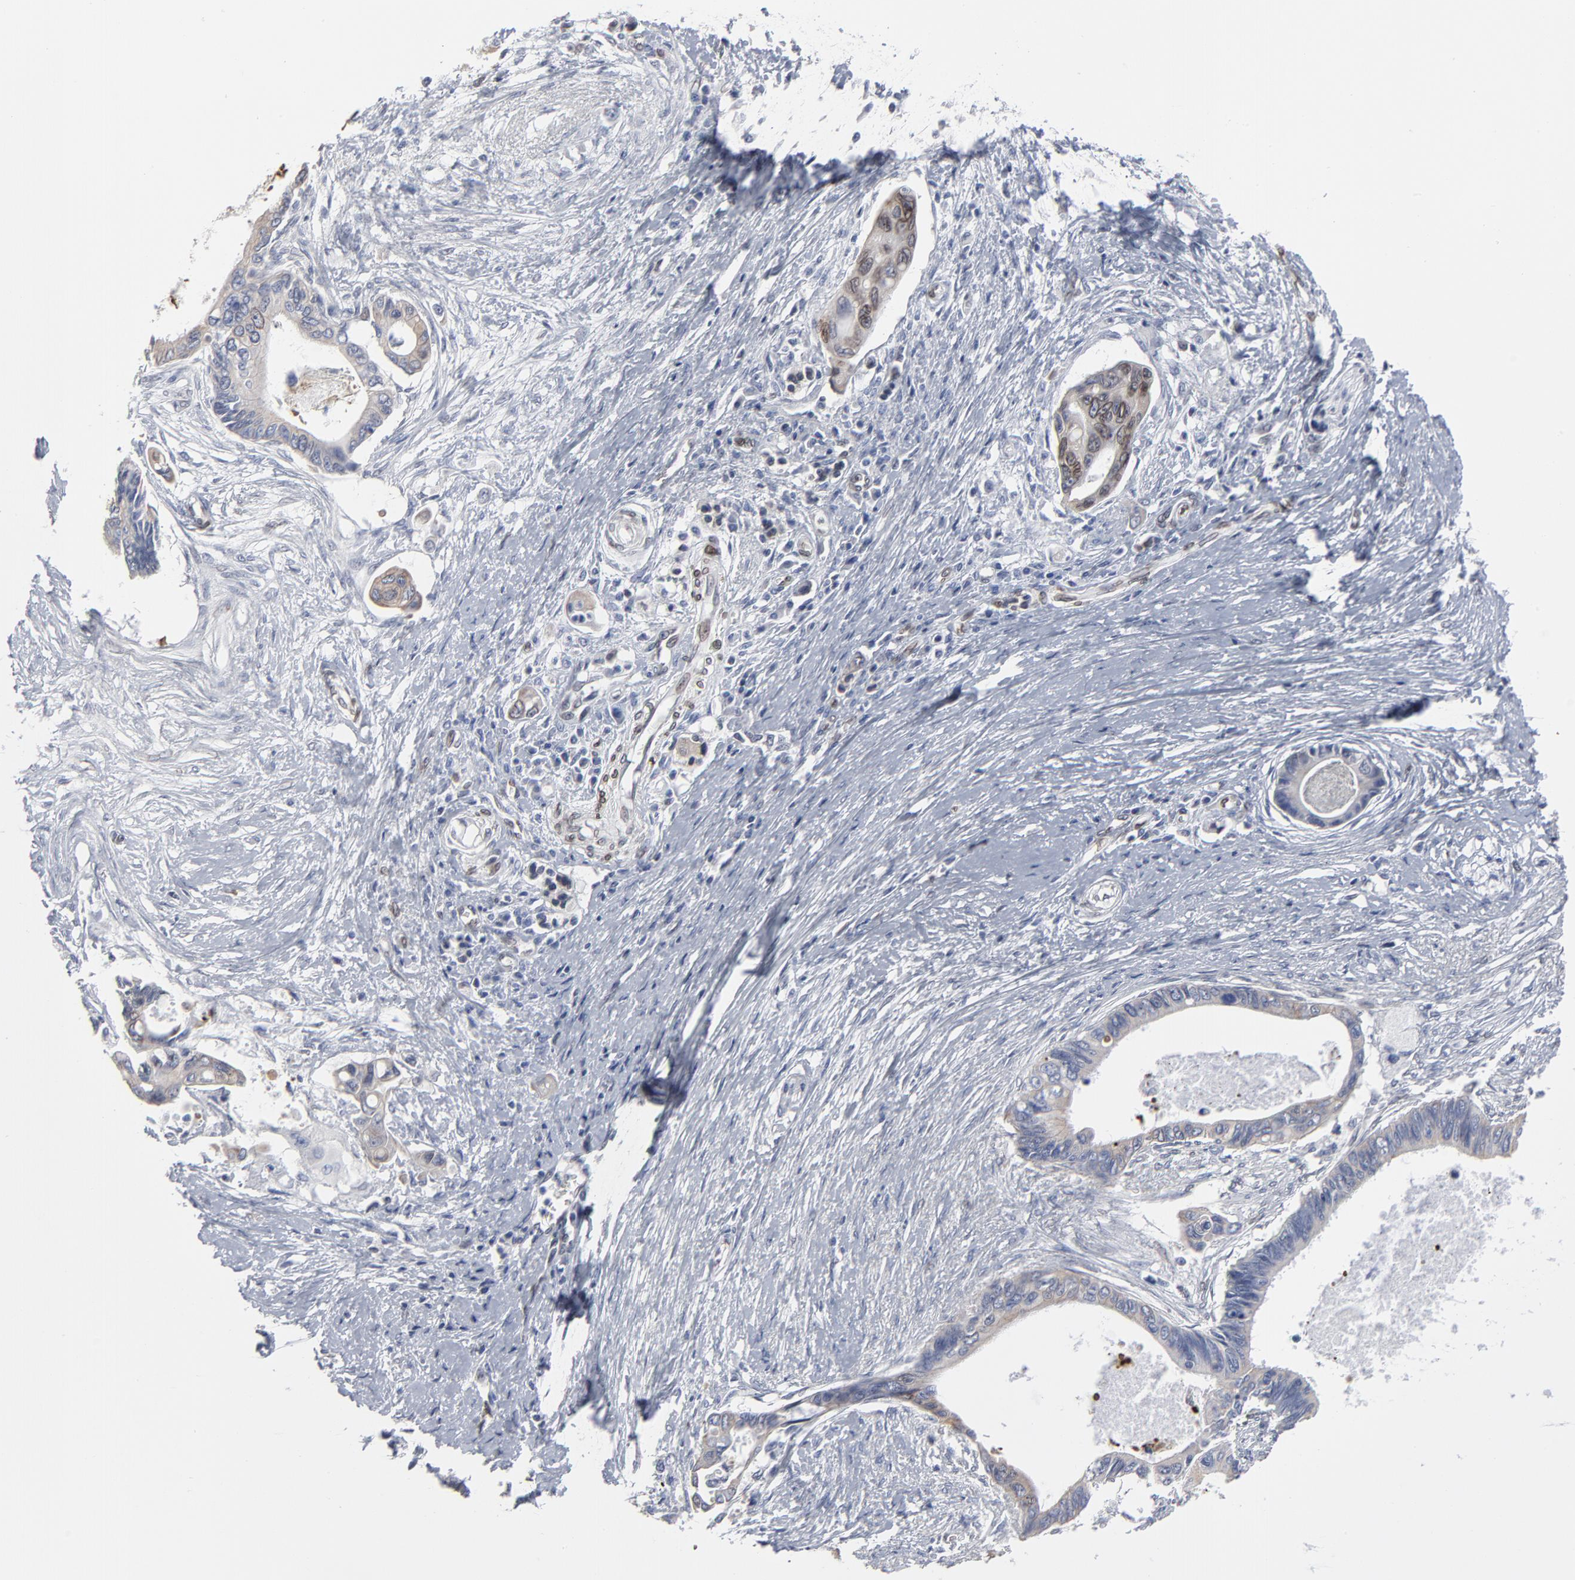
{"staining": {"intensity": "weak", "quantity": "<25%", "location": "cytoplasmic/membranous,nuclear"}, "tissue": "pancreatic cancer", "cell_type": "Tumor cells", "image_type": "cancer", "snomed": [{"axis": "morphology", "description": "Adenocarcinoma, NOS"}, {"axis": "topography", "description": "Pancreas"}], "caption": "This is an immunohistochemistry histopathology image of pancreatic cancer (adenocarcinoma). There is no staining in tumor cells.", "gene": "SYNE2", "patient": {"sex": "female", "age": 70}}